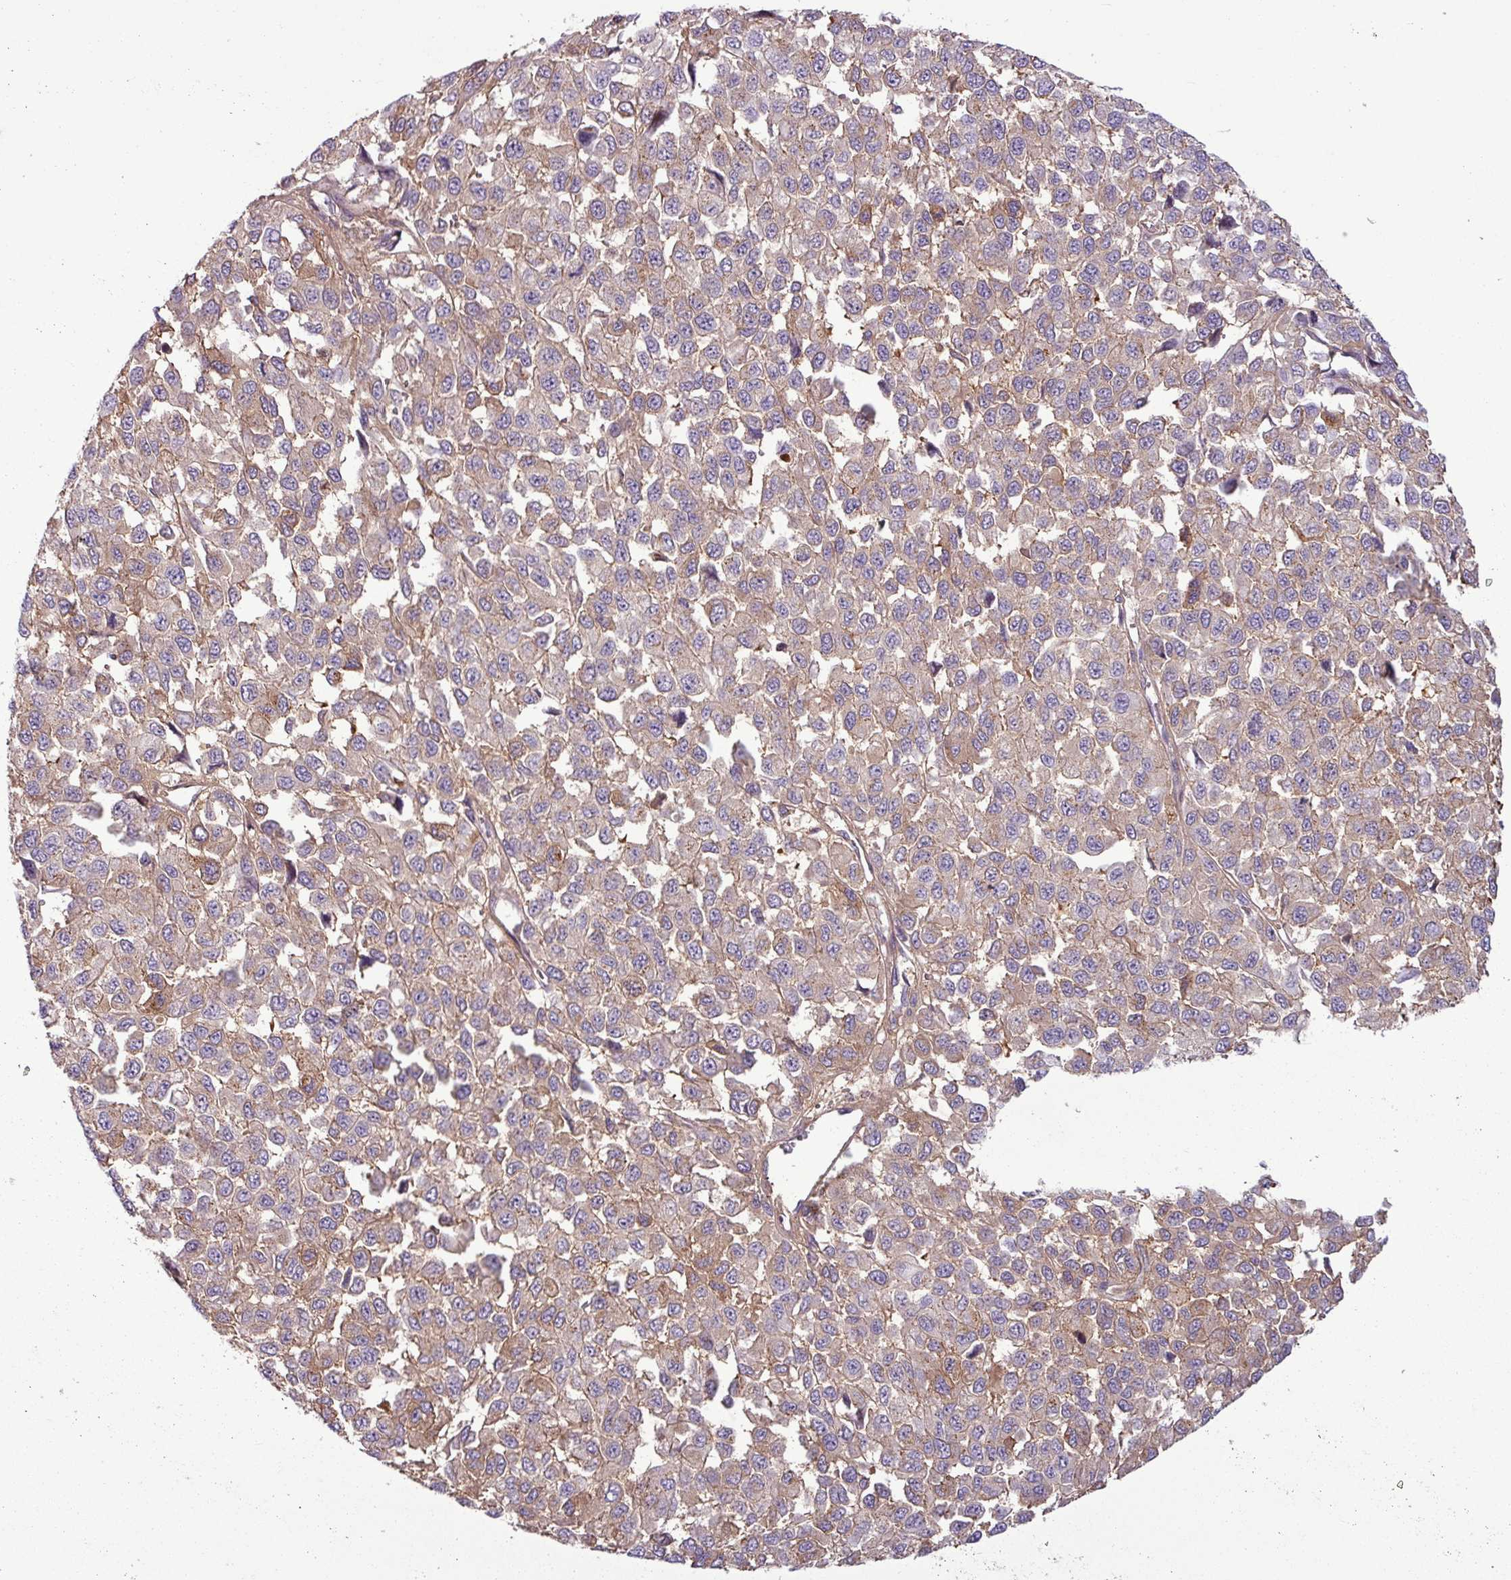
{"staining": {"intensity": "weak", "quantity": "<25%", "location": "cytoplasmic/membranous"}, "tissue": "melanoma", "cell_type": "Tumor cells", "image_type": "cancer", "snomed": [{"axis": "morphology", "description": "Malignant melanoma, NOS"}, {"axis": "topography", "description": "Skin"}], "caption": "IHC histopathology image of neoplastic tissue: human melanoma stained with DAB shows no significant protein staining in tumor cells.", "gene": "C4B", "patient": {"sex": "male", "age": 62}}